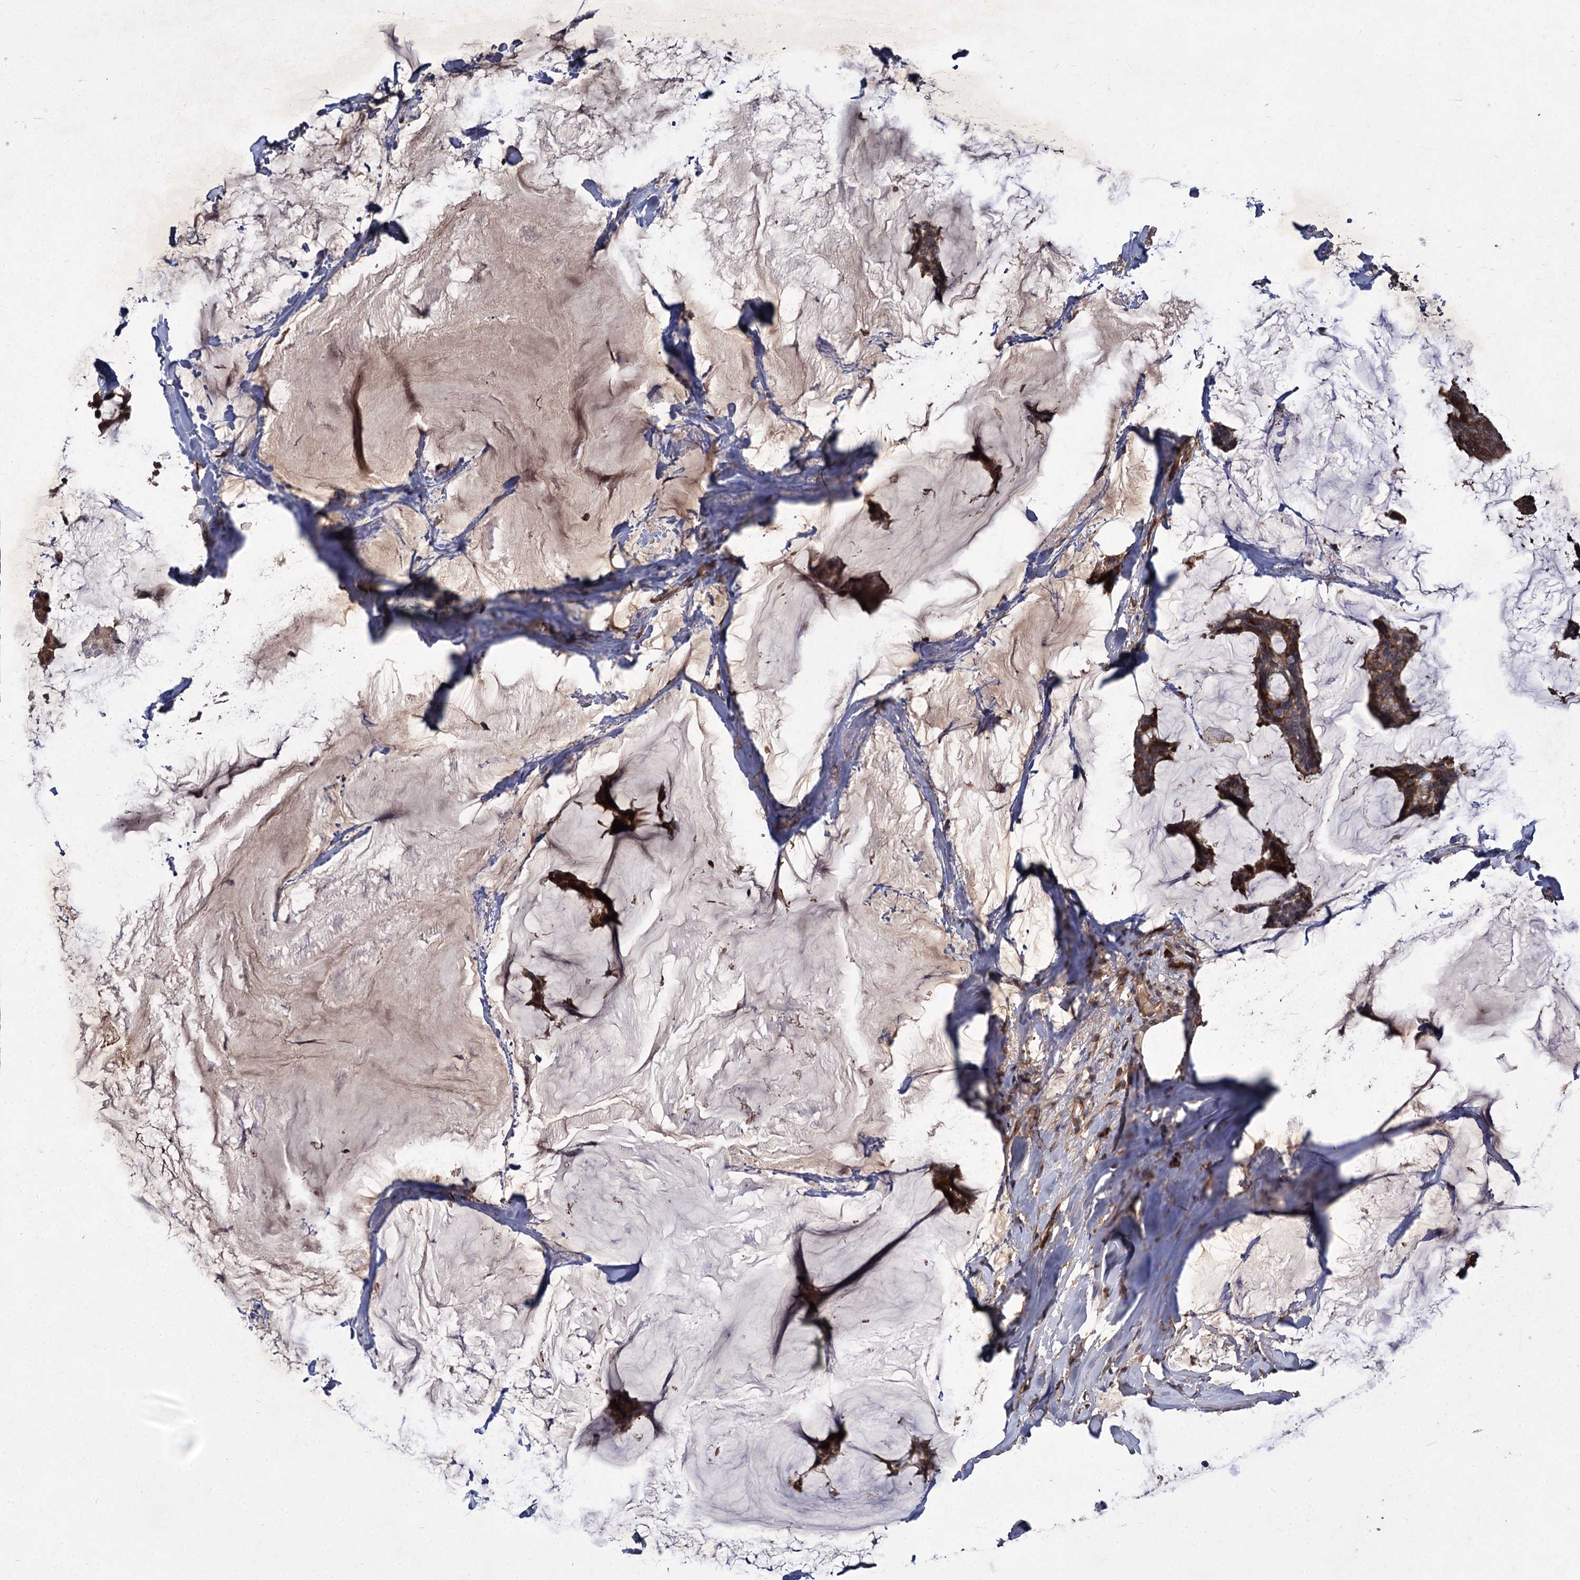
{"staining": {"intensity": "moderate", "quantity": ">75%", "location": "cytoplasmic/membranous"}, "tissue": "breast cancer", "cell_type": "Tumor cells", "image_type": "cancer", "snomed": [{"axis": "morphology", "description": "Duct carcinoma"}, {"axis": "topography", "description": "Breast"}], "caption": "Immunohistochemical staining of invasive ductal carcinoma (breast) exhibits moderate cytoplasmic/membranous protein expression in about >75% of tumor cells.", "gene": "INPPL1", "patient": {"sex": "female", "age": 93}}